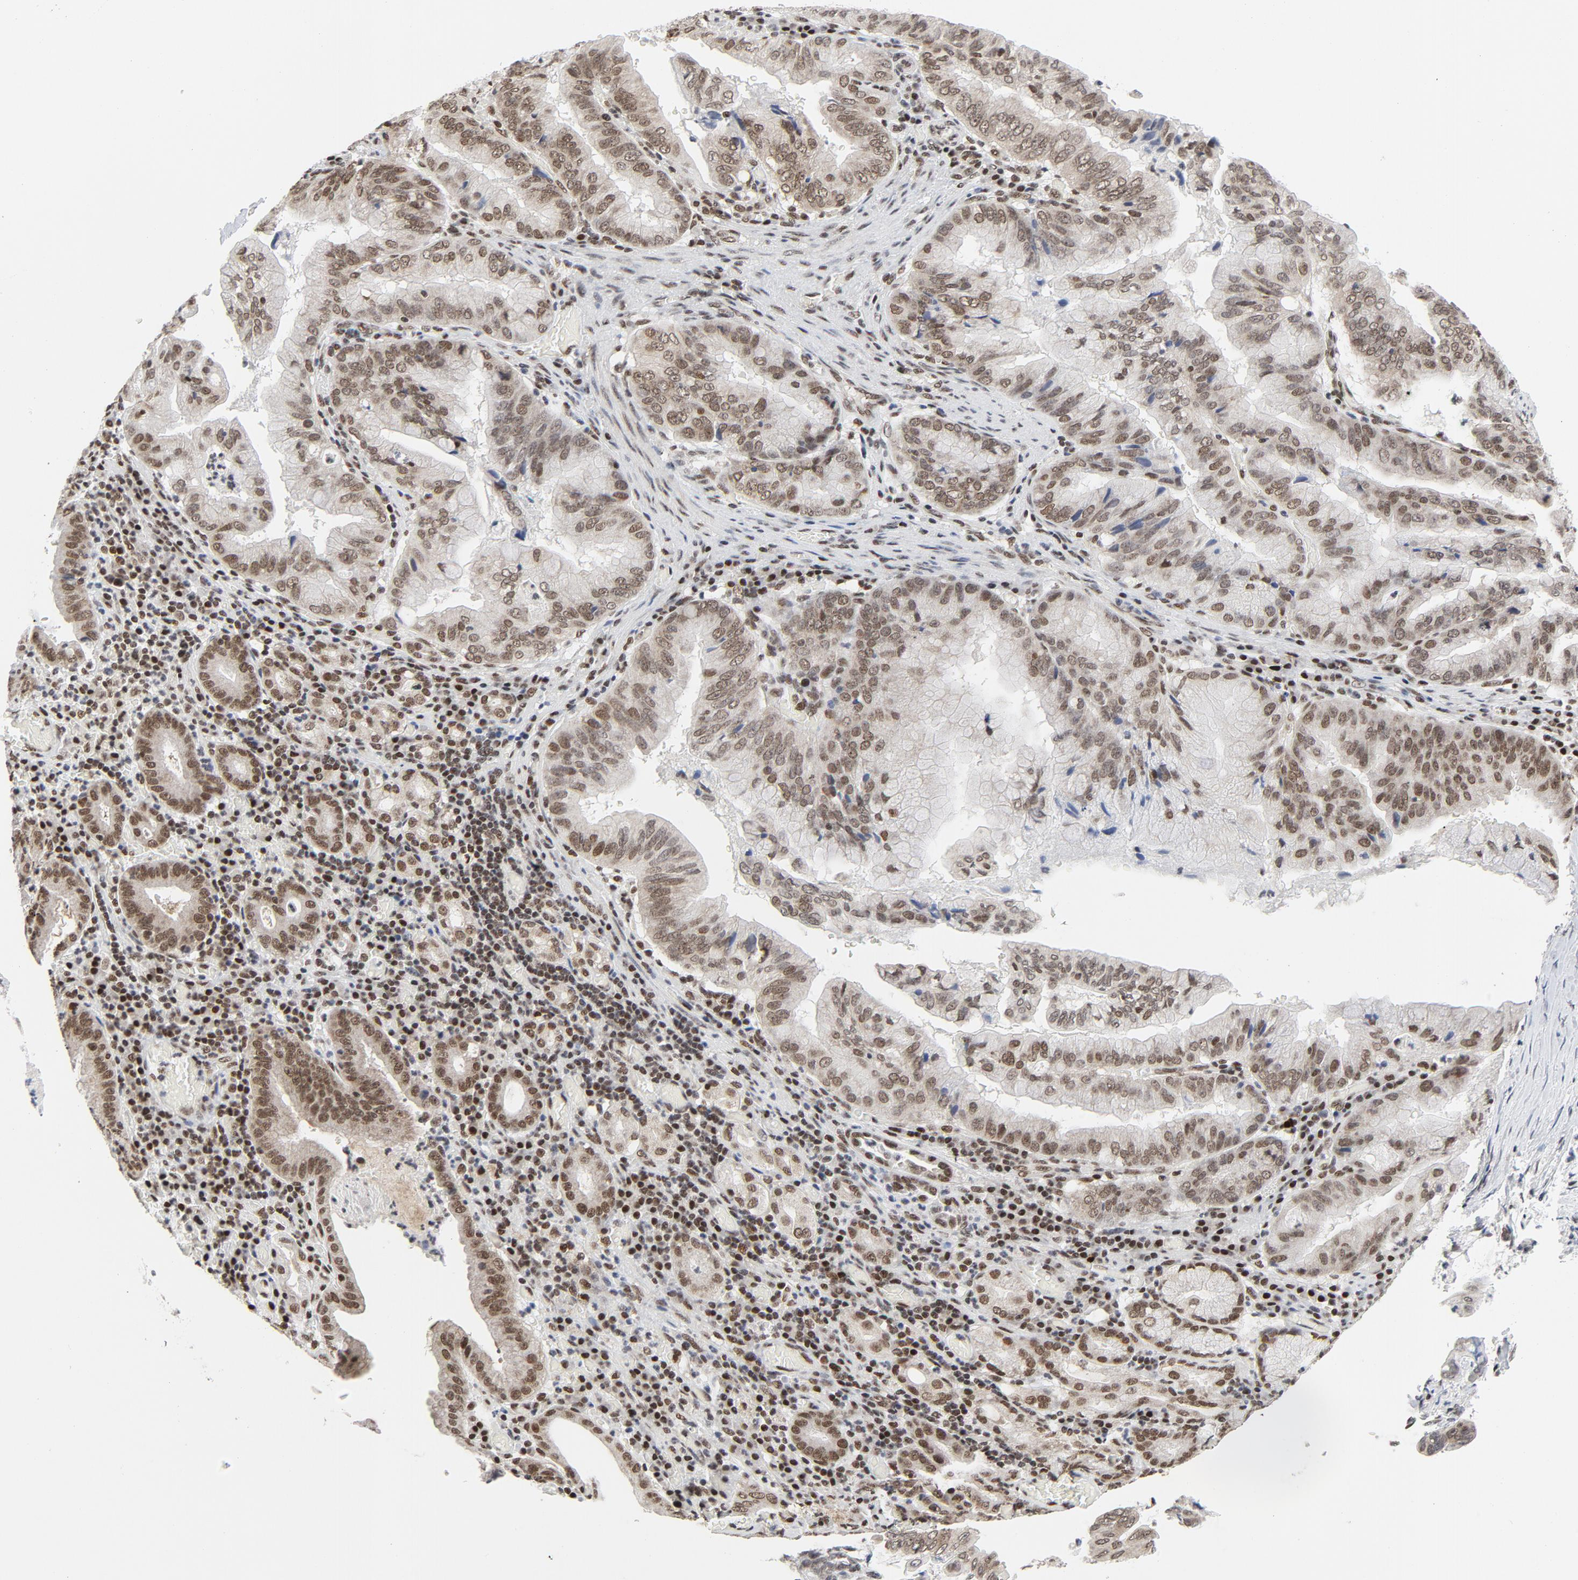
{"staining": {"intensity": "moderate", "quantity": ">75%", "location": "nuclear"}, "tissue": "stomach cancer", "cell_type": "Tumor cells", "image_type": "cancer", "snomed": [{"axis": "morphology", "description": "Adenocarcinoma, NOS"}, {"axis": "topography", "description": "Stomach, upper"}], "caption": "A brown stain highlights moderate nuclear staining of a protein in human stomach cancer tumor cells. The protein of interest is shown in brown color, while the nuclei are stained blue.", "gene": "ERCC1", "patient": {"sex": "male", "age": 80}}